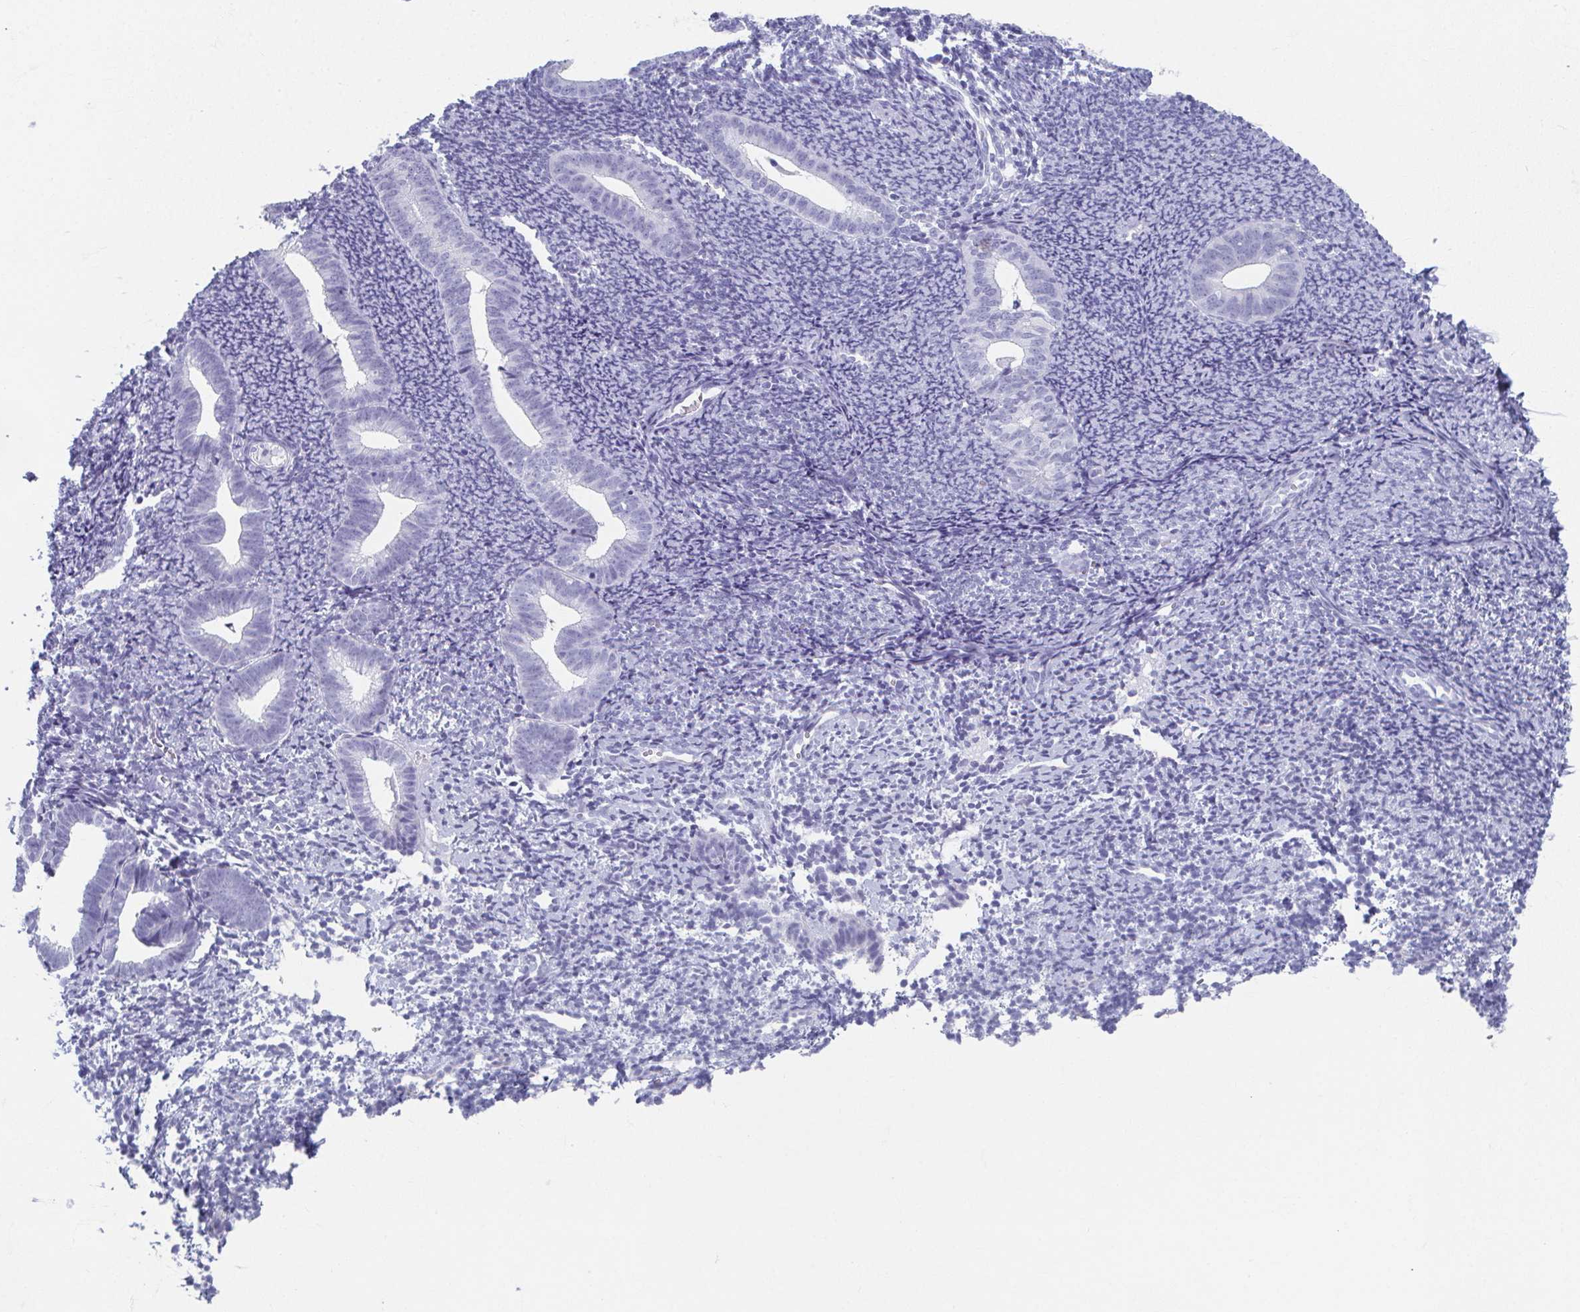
{"staining": {"intensity": "negative", "quantity": "none", "location": "none"}, "tissue": "endometrium", "cell_type": "Cells in endometrial stroma", "image_type": "normal", "snomed": [{"axis": "morphology", "description": "Normal tissue, NOS"}, {"axis": "topography", "description": "Endometrium"}], "caption": "IHC photomicrograph of normal endometrium: endometrium stained with DAB (3,3'-diaminobenzidine) reveals no significant protein positivity in cells in endometrial stroma.", "gene": "GHRL", "patient": {"sex": "female", "age": 39}}